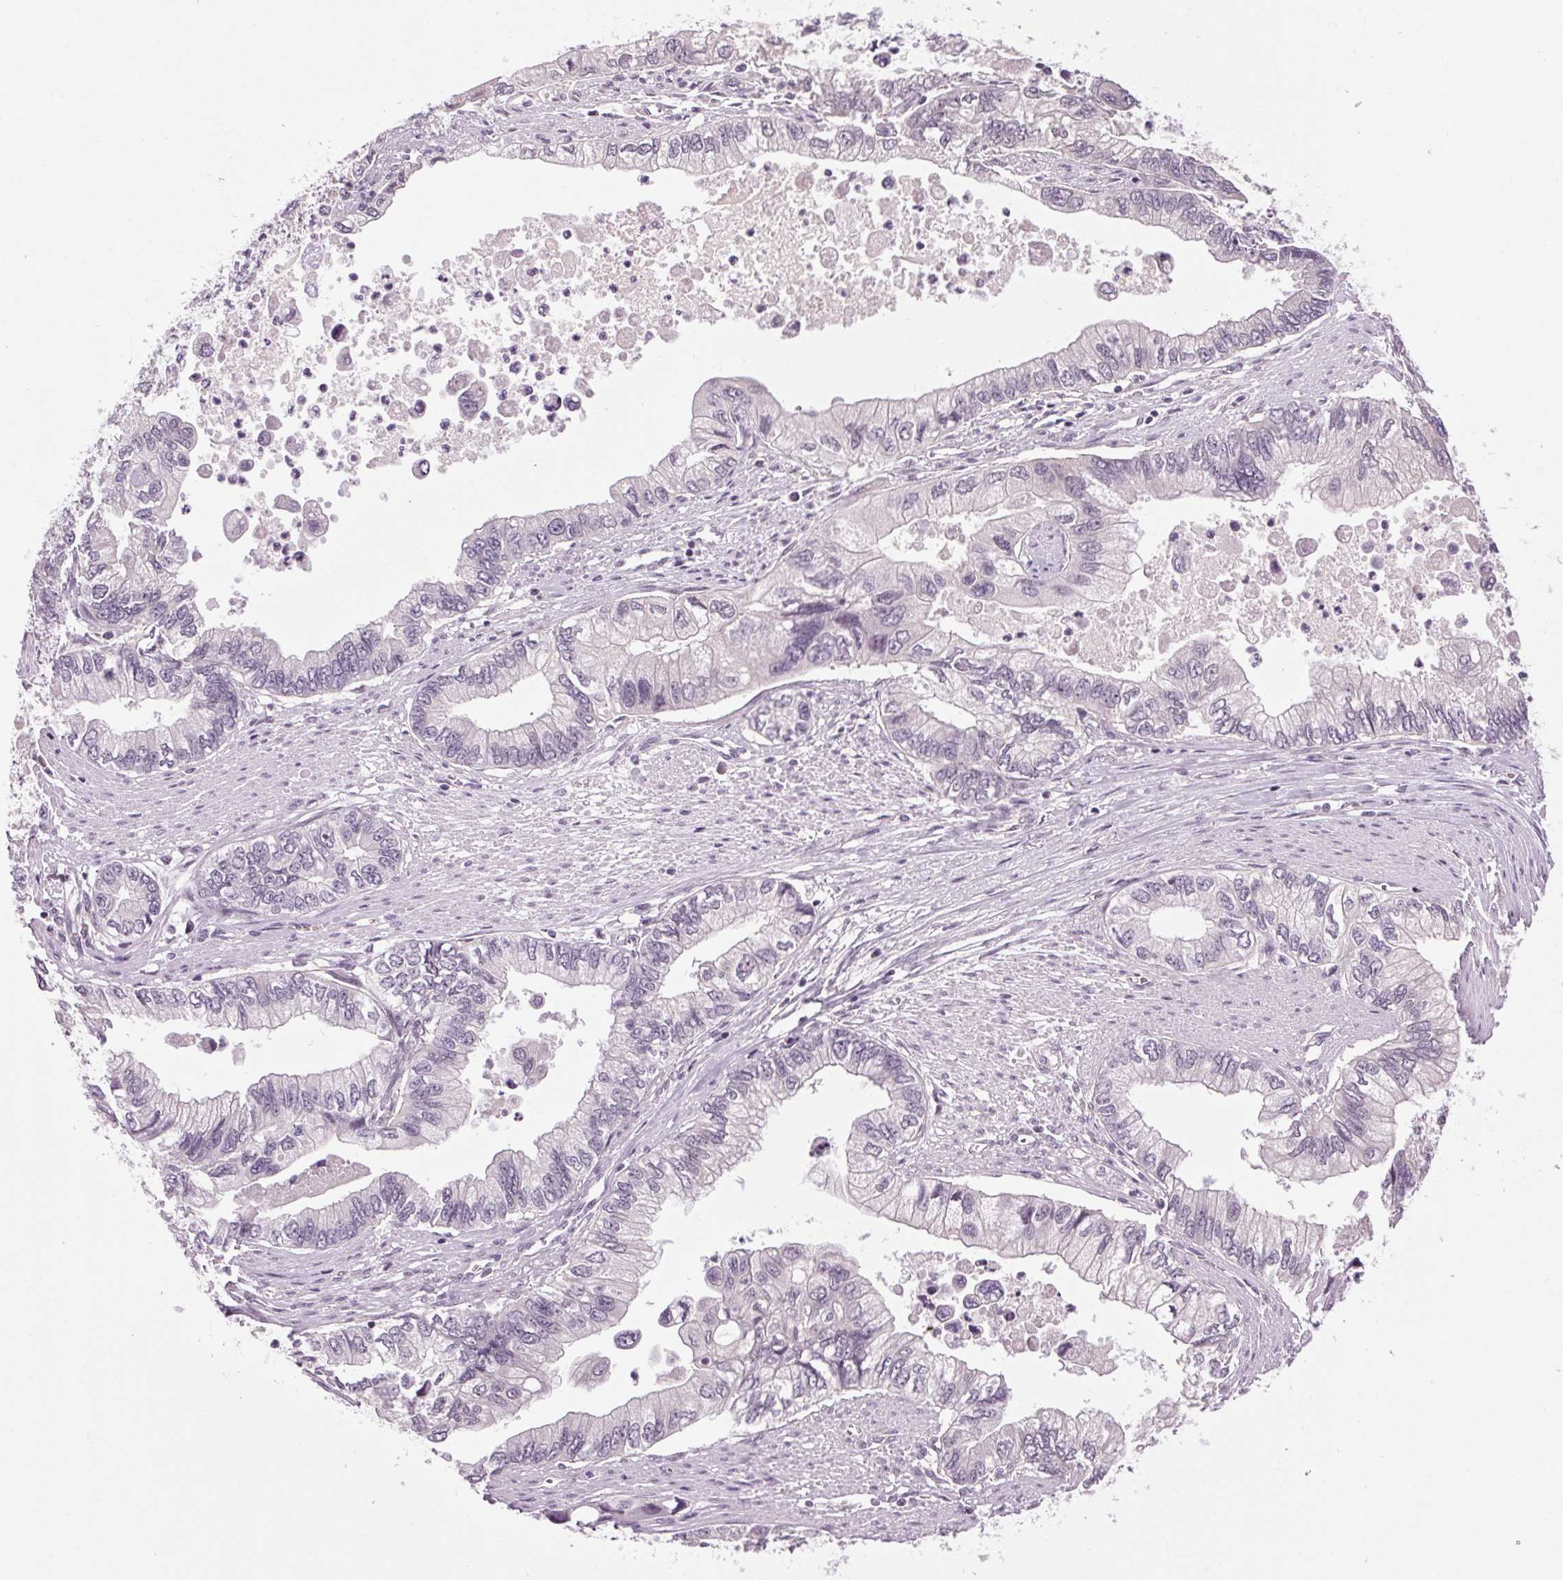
{"staining": {"intensity": "negative", "quantity": "none", "location": "none"}, "tissue": "stomach cancer", "cell_type": "Tumor cells", "image_type": "cancer", "snomed": [{"axis": "morphology", "description": "Adenocarcinoma, NOS"}, {"axis": "topography", "description": "Pancreas"}, {"axis": "topography", "description": "Stomach, upper"}], "caption": "A high-resolution micrograph shows IHC staining of stomach cancer, which shows no significant staining in tumor cells.", "gene": "KLHL40", "patient": {"sex": "male", "age": 77}}